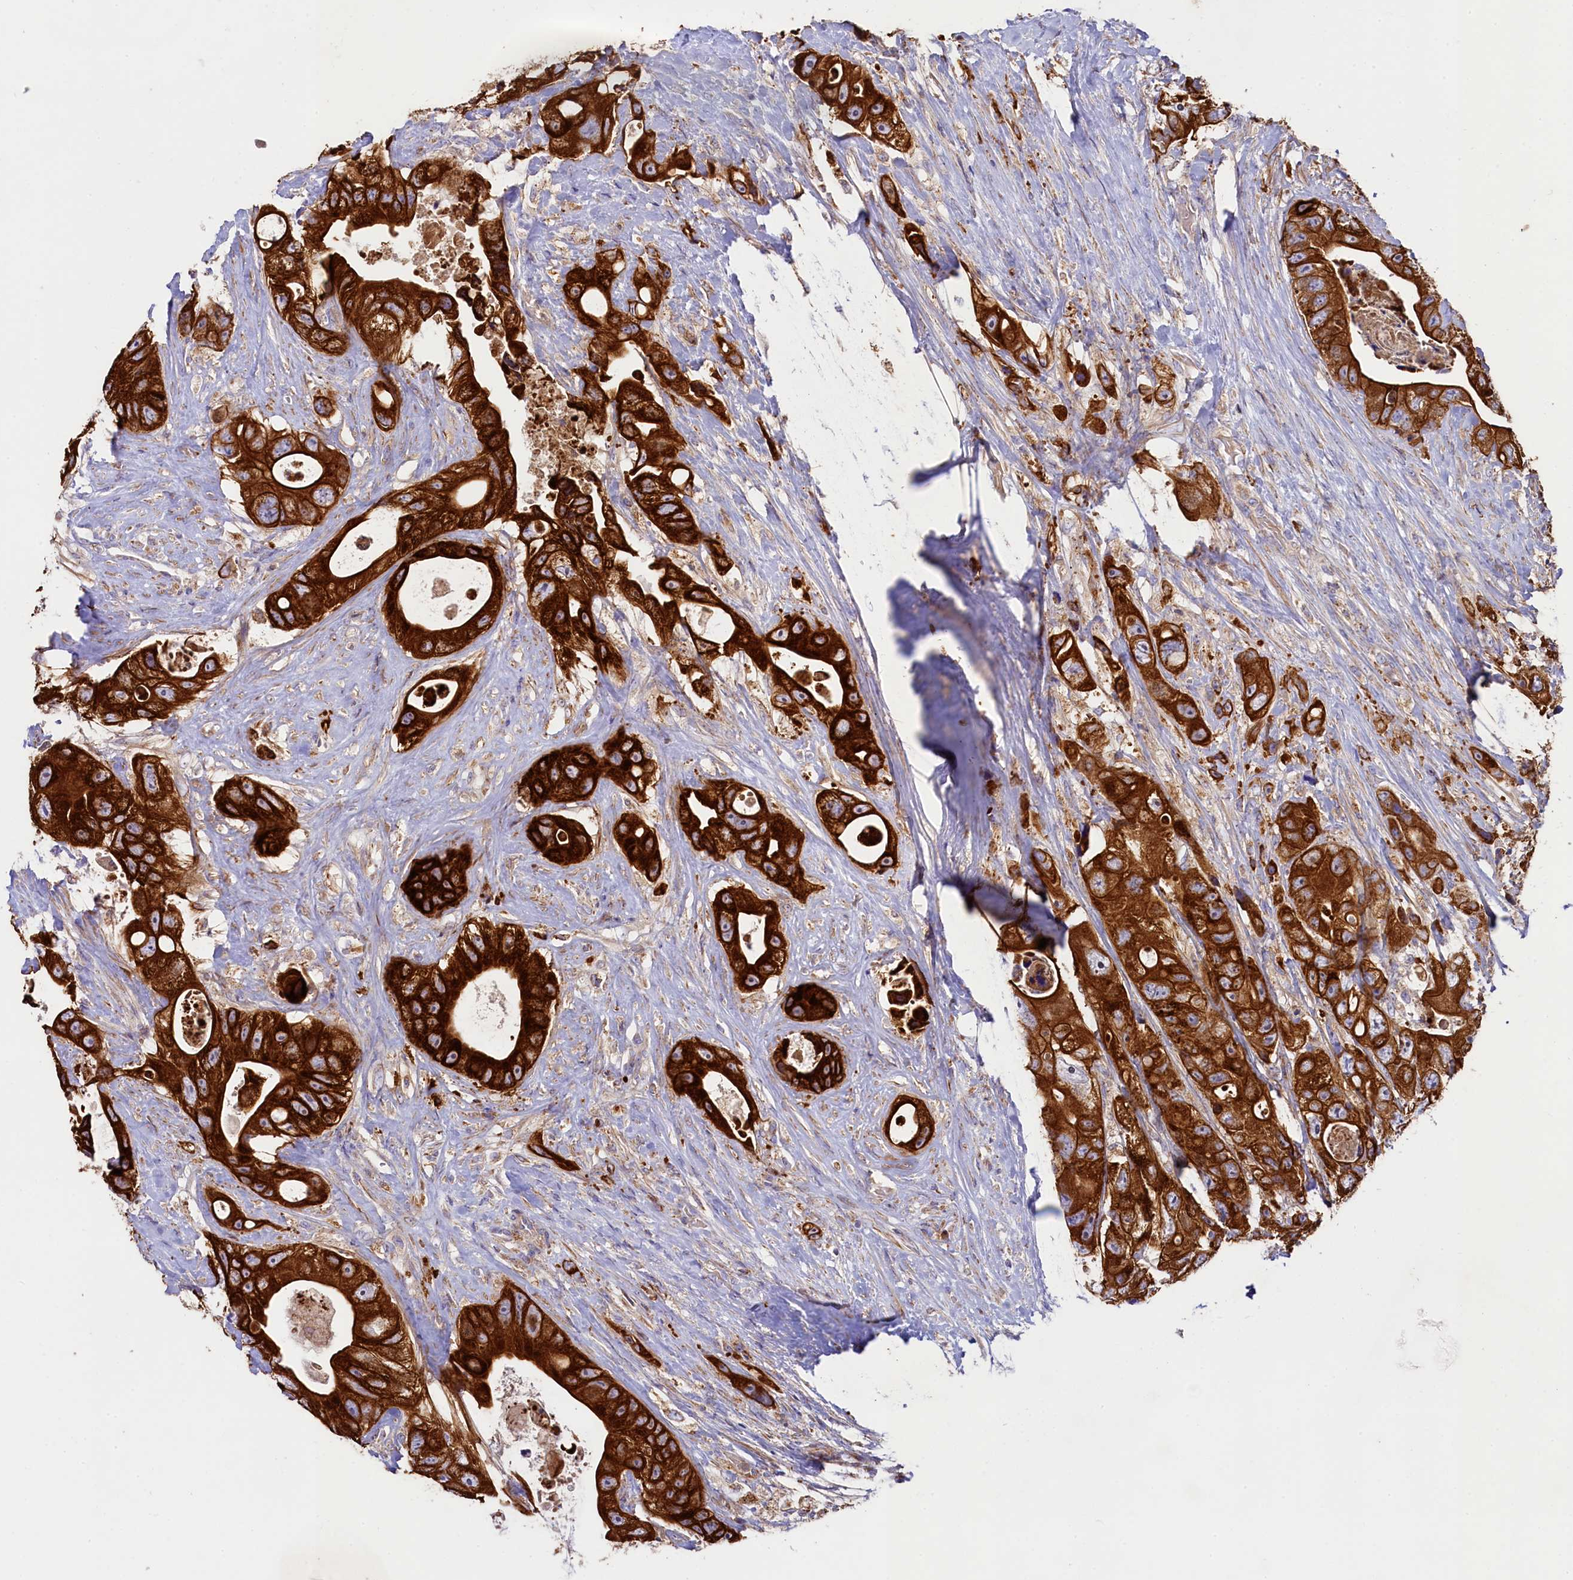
{"staining": {"intensity": "strong", "quantity": ">75%", "location": "cytoplasmic/membranous"}, "tissue": "colorectal cancer", "cell_type": "Tumor cells", "image_type": "cancer", "snomed": [{"axis": "morphology", "description": "Adenocarcinoma, NOS"}, {"axis": "topography", "description": "Colon"}], "caption": "A micrograph of human adenocarcinoma (colorectal) stained for a protein demonstrates strong cytoplasmic/membranous brown staining in tumor cells.", "gene": "CLYBL", "patient": {"sex": "female", "age": 46}}